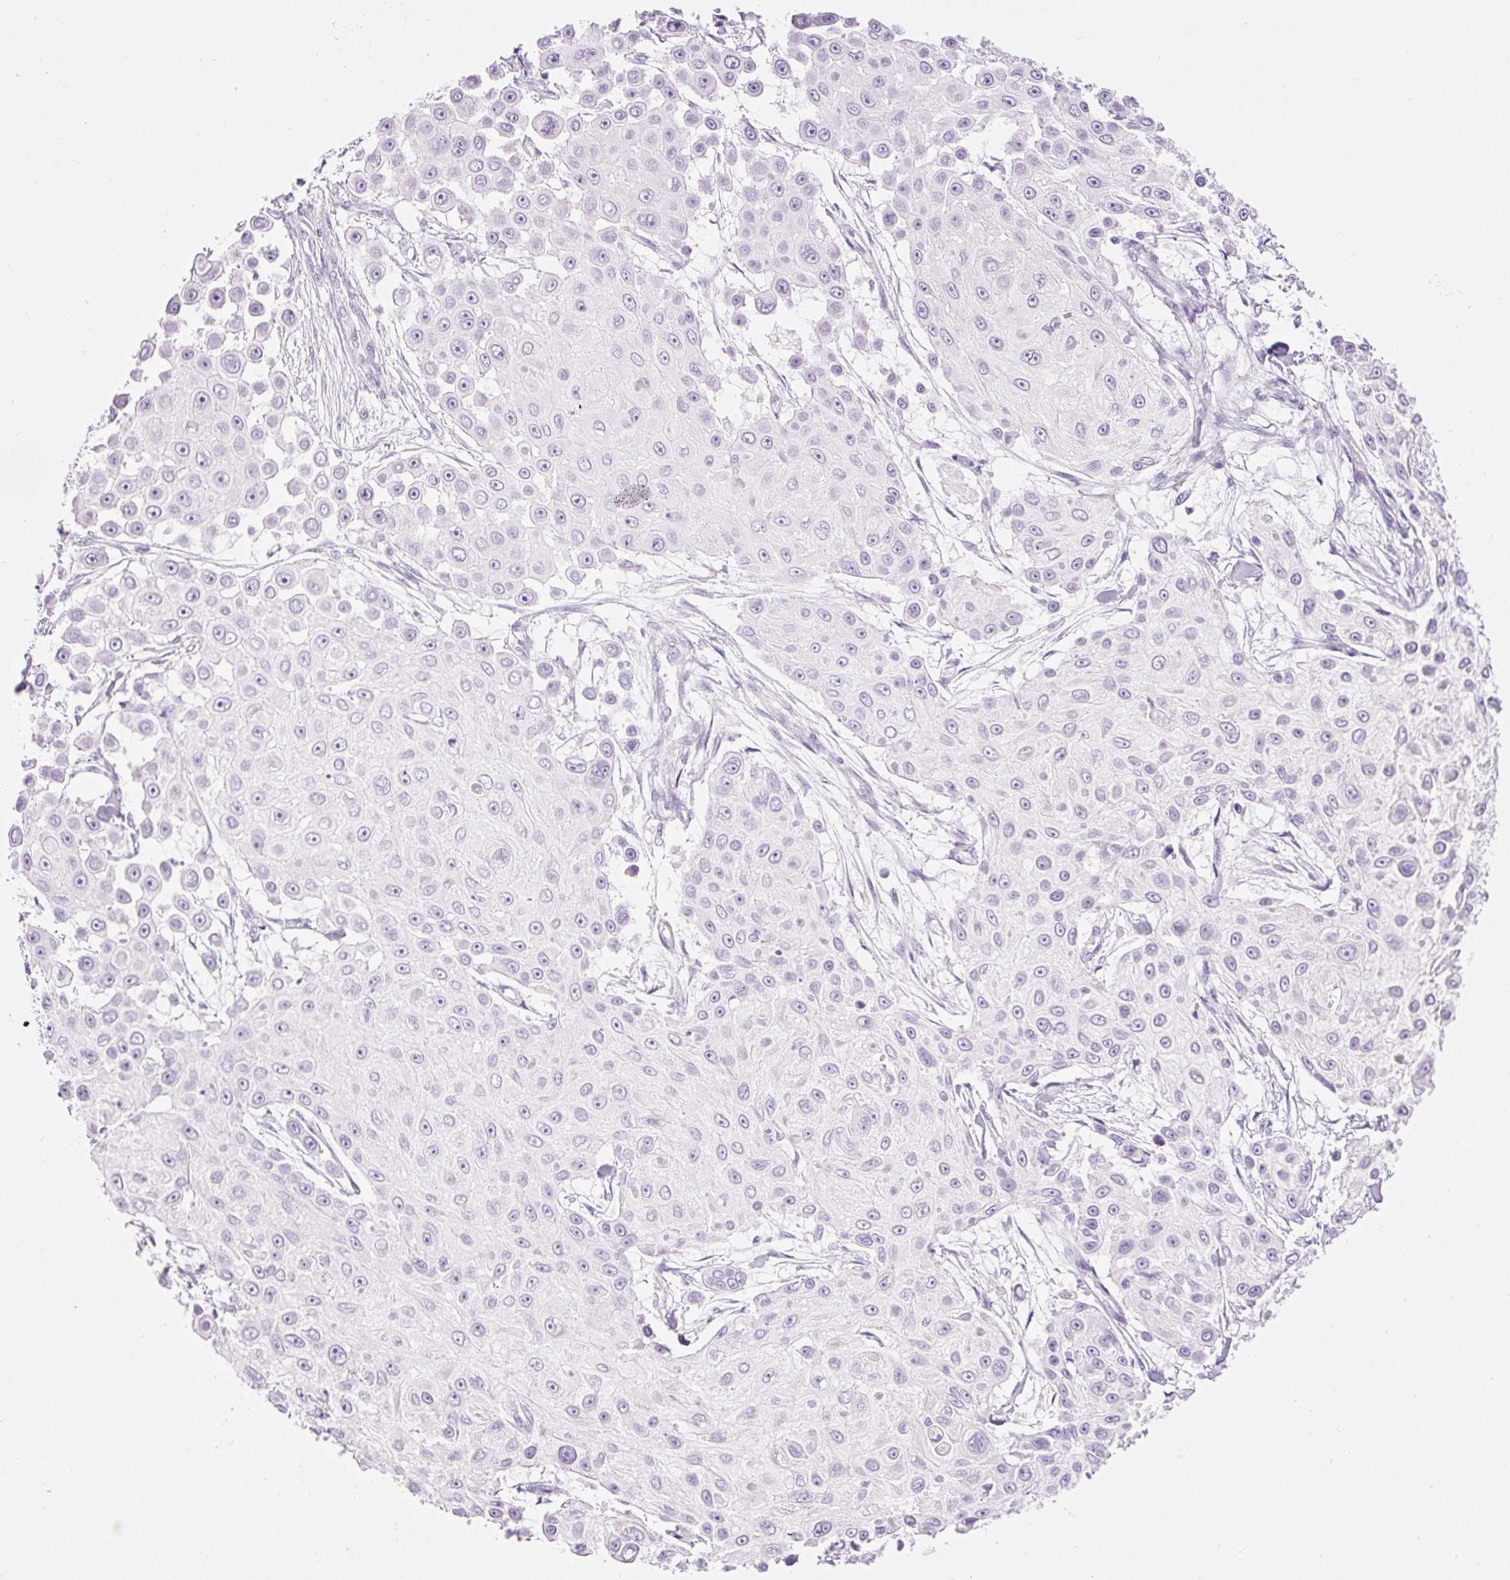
{"staining": {"intensity": "negative", "quantity": "none", "location": "none"}, "tissue": "skin cancer", "cell_type": "Tumor cells", "image_type": "cancer", "snomed": [{"axis": "morphology", "description": "Squamous cell carcinoma, NOS"}, {"axis": "topography", "description": "Skin"}], "caption": "Tumor cells are negative for brown protein staining in skin cancer (squamous cell carcinoma). The staining was performed using DAB to visualize the protein expression in brown, while the nuclei were stained in blue with hematoxylin (Magnification: 20x).", "gene": "PALM3", "patient": {"sex": "male", "age": 67}}